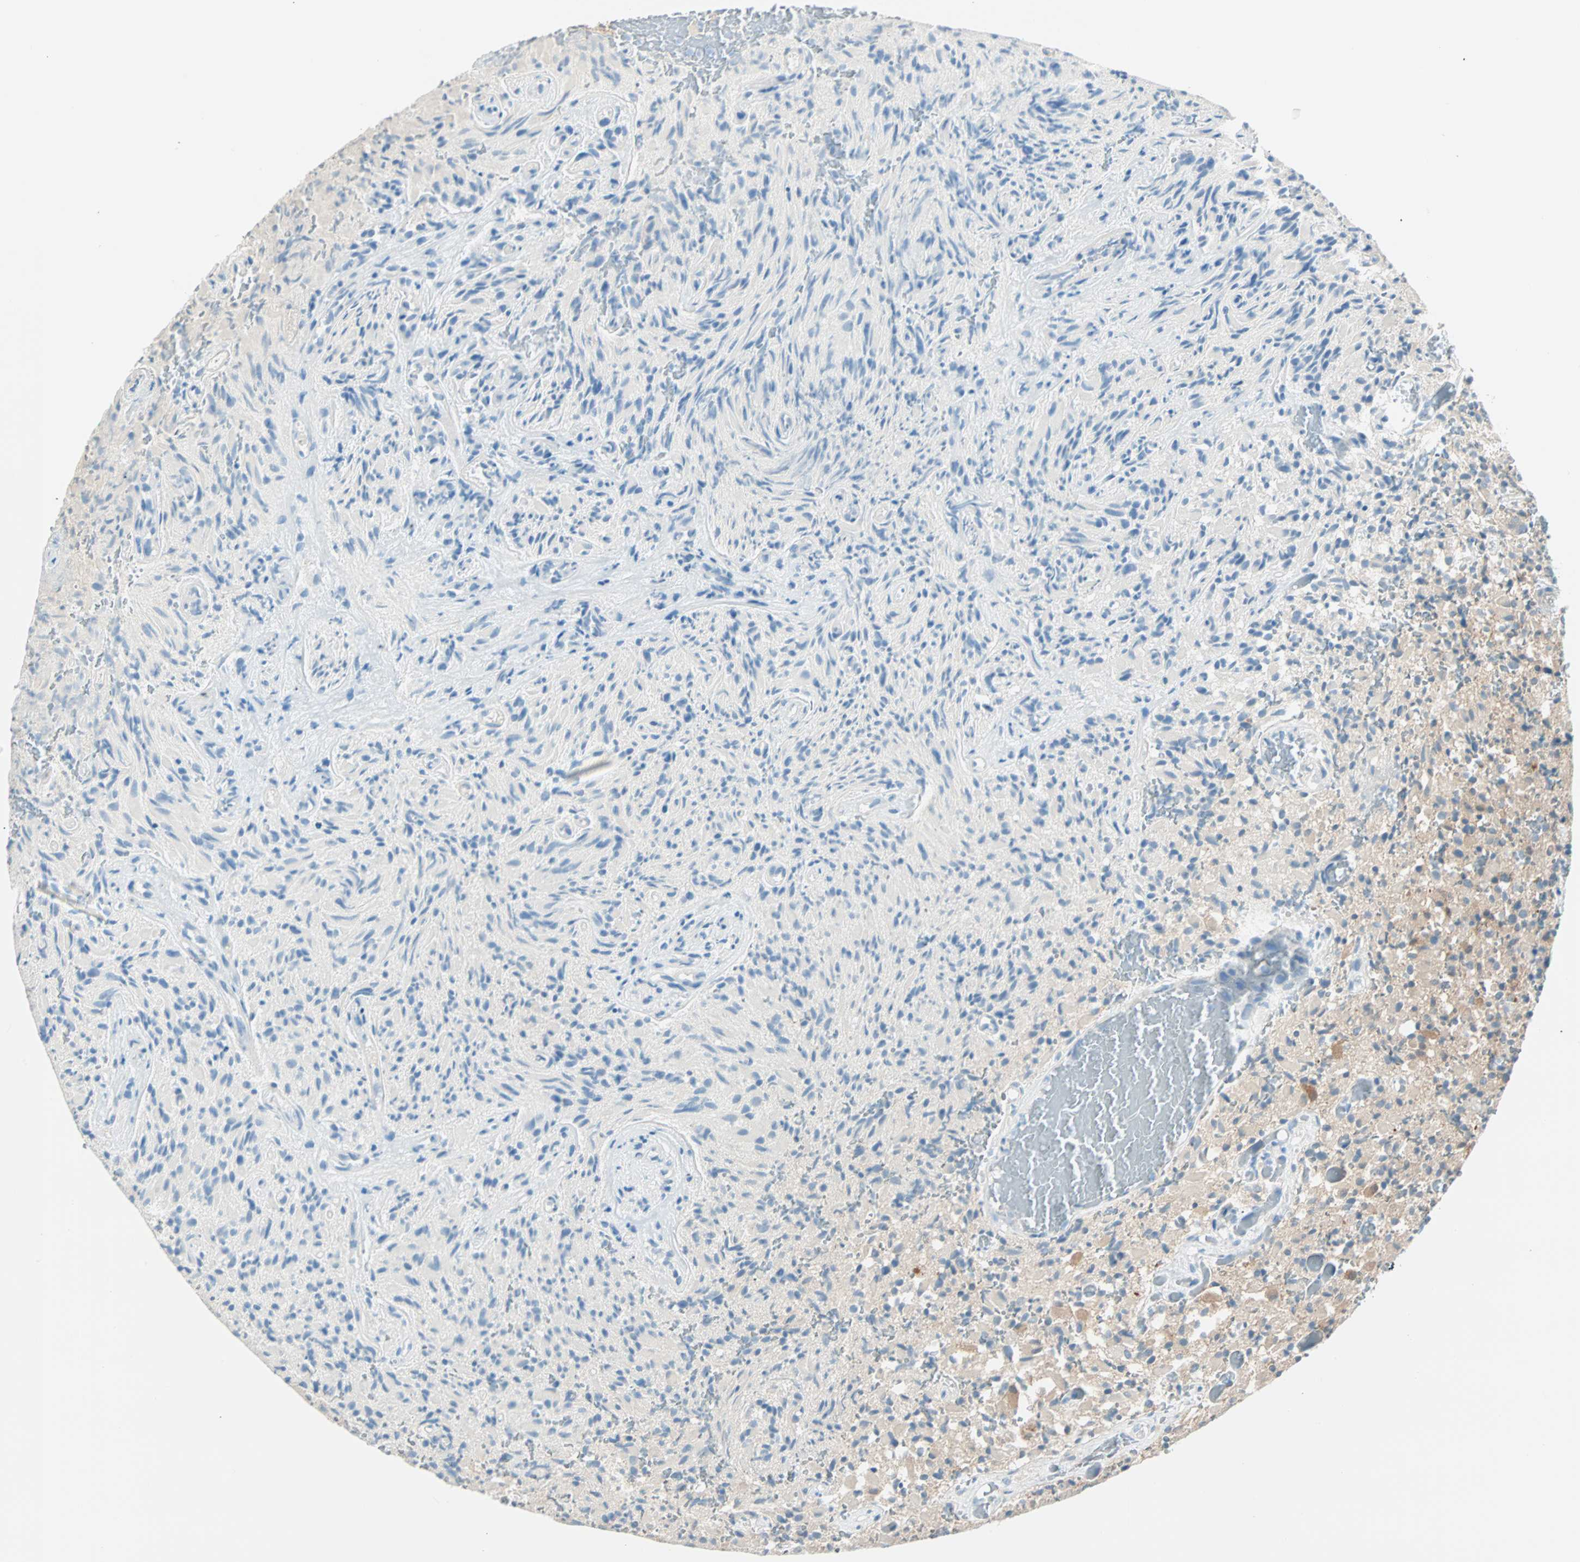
{"staining": {"intensity": "moderate", "quantity": "25%-75%", "location": "cytoplasmic/membranous"}, "tissue": "glioma", "cell_type": "Tumor cells", "image_type": "cancer", "snomed": [{"axis": "morphology", "description": "Glioma, malignant, High grade"}, {"axis": "topography", "description": "Brain"}], "caption": "An IHC histopathology image of neoplastic tissue is shown. Protein staining in brown highlights moderate cytoplasmic/membranous positivity in malignant high-grade glioma within tumor cells.", "gene": "ATF6", "patient": {"sex": "female", "age": 59}}